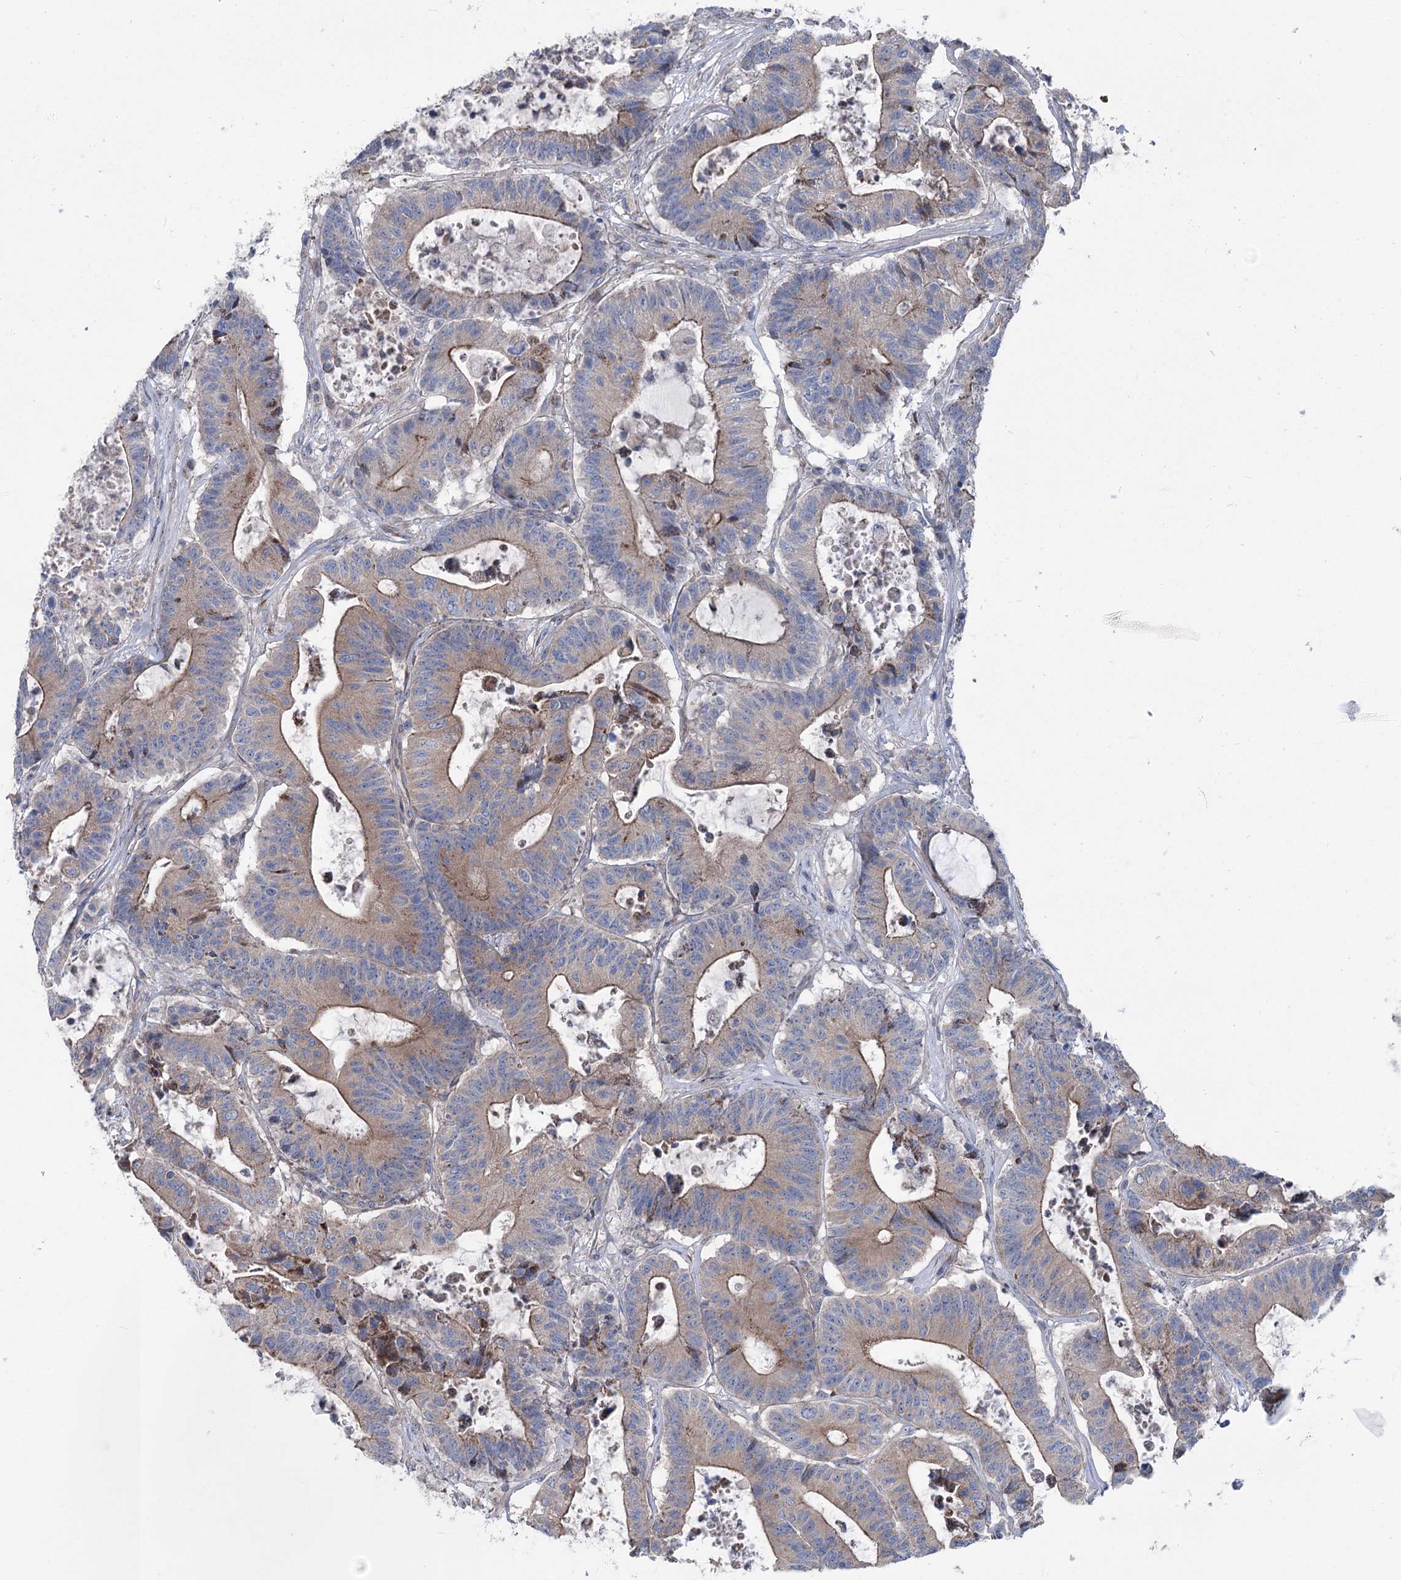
{"staining": {"intensity": "weak", "quantity": "25%-75%", "location": "cytoplasmic/membranous"}, "tissue": "colorectal cancer", "cell_type": "Tumor cells", "image_type": "cancer", "snomed": [{"axis": "morphology", "description": "Adenocarcinoma, NOS"}, {"axis": "topography", "description": "Colon"}], "caption": "A high-resolution image shows immunohistochemistry staining of colorectal cancer (adenocarcinoma), which demonstrates weak cytoplasmic/membranous expression in about 25%-75% of tumor cells.", "gene": "MARK2", "patient": {"sex": "female", "age": 84}}